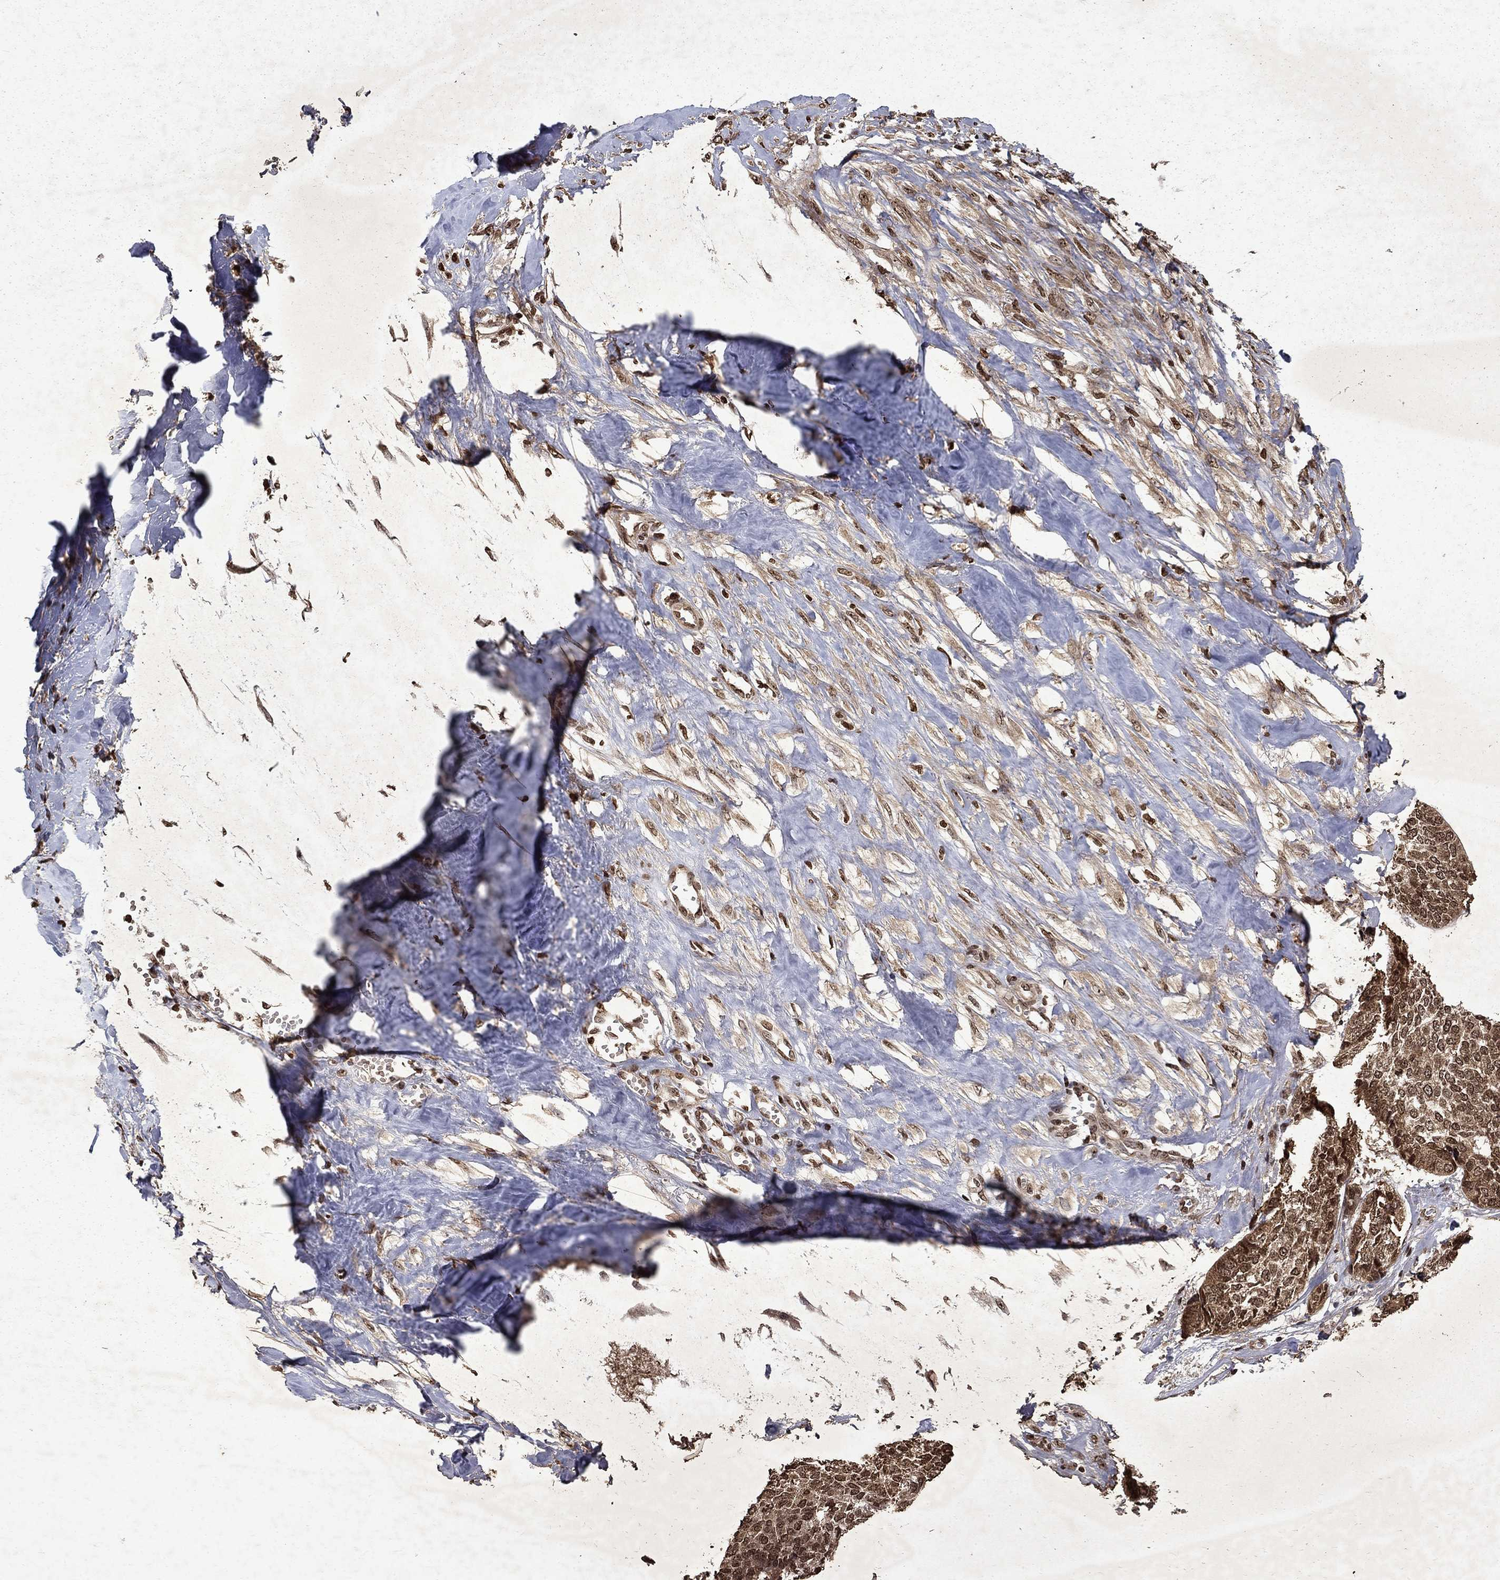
{"staining": {"intensity": "moderate", "quantity": "25%-75%", "location": "cytoplasmic/membranous,nuclear"}, "tissue": "skin cancer", "cell_type": "Tumor cells", "image_type": "cancer", "snomed": [{"axis": "morphology", "description": "Basal cell carcinoma"}, {"axis": "topography", "description": "Skin"}], "caption": "About 25%-75% of tumor cells in human skin cancer show moderate cytoplasmic/membranous and nuclear protein staining as visualized by brown immunohistochemical staining.", "gene": "PIN4", "patient": {"sex": "male", "age": 86}}